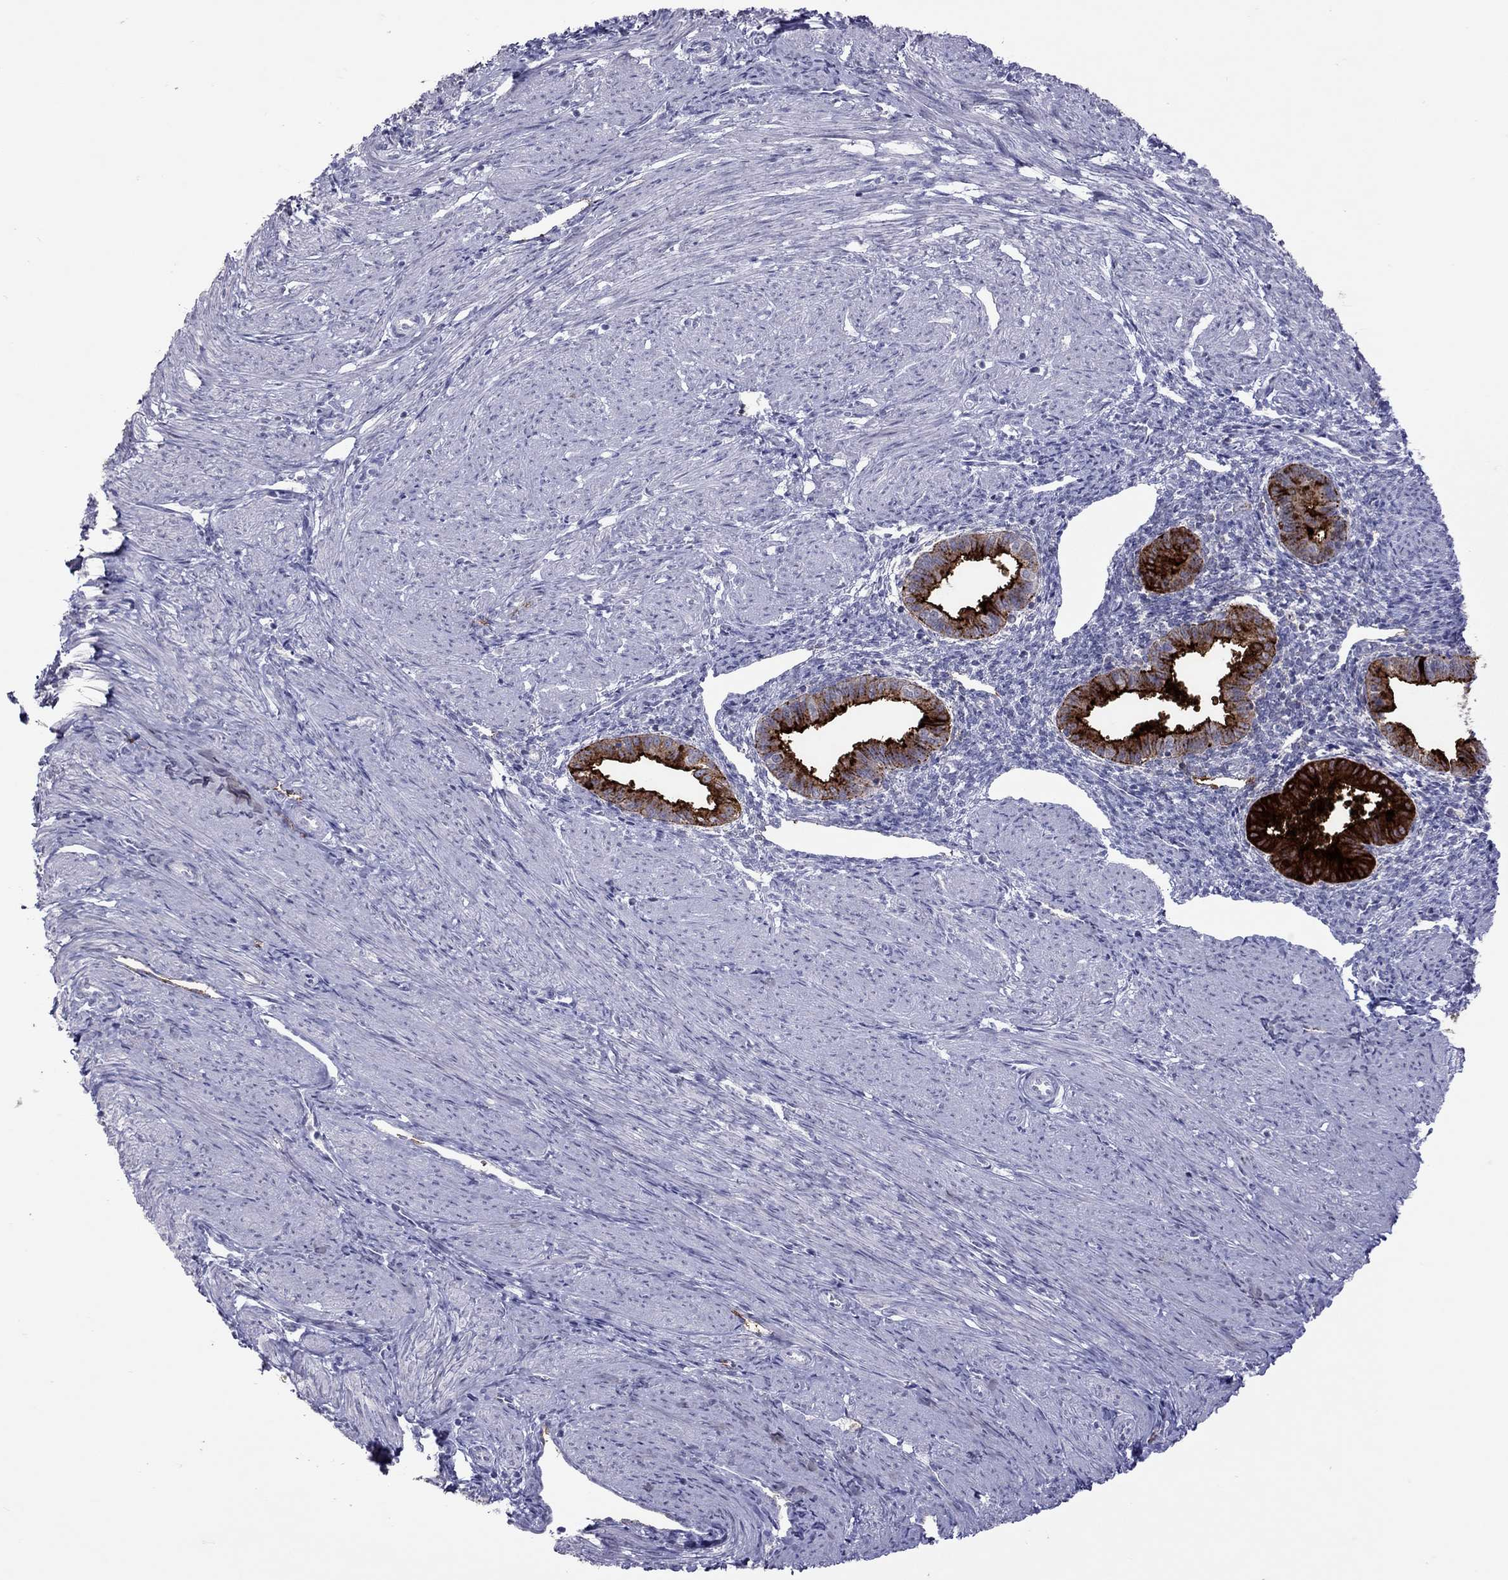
{"staining": {"intensity": "negative", "quantity": "none", "location": "none"}, "tissue": "endometrium", "cell_type": "Cells in endometrial stroma", "image_type": "normal", "snomed": [{"axis": "morphology", "description": "Normal tissue, NOS"}, {"axis": "topography", "description": "Endometrium"}], "caption": "This is a photomicrograph of immunohistochemistry staining of benign endometrium, which shows no expression in cells in endometrial stroma.", "gene": "MUC16", "patient": {"sex": "female", "age": 37}}